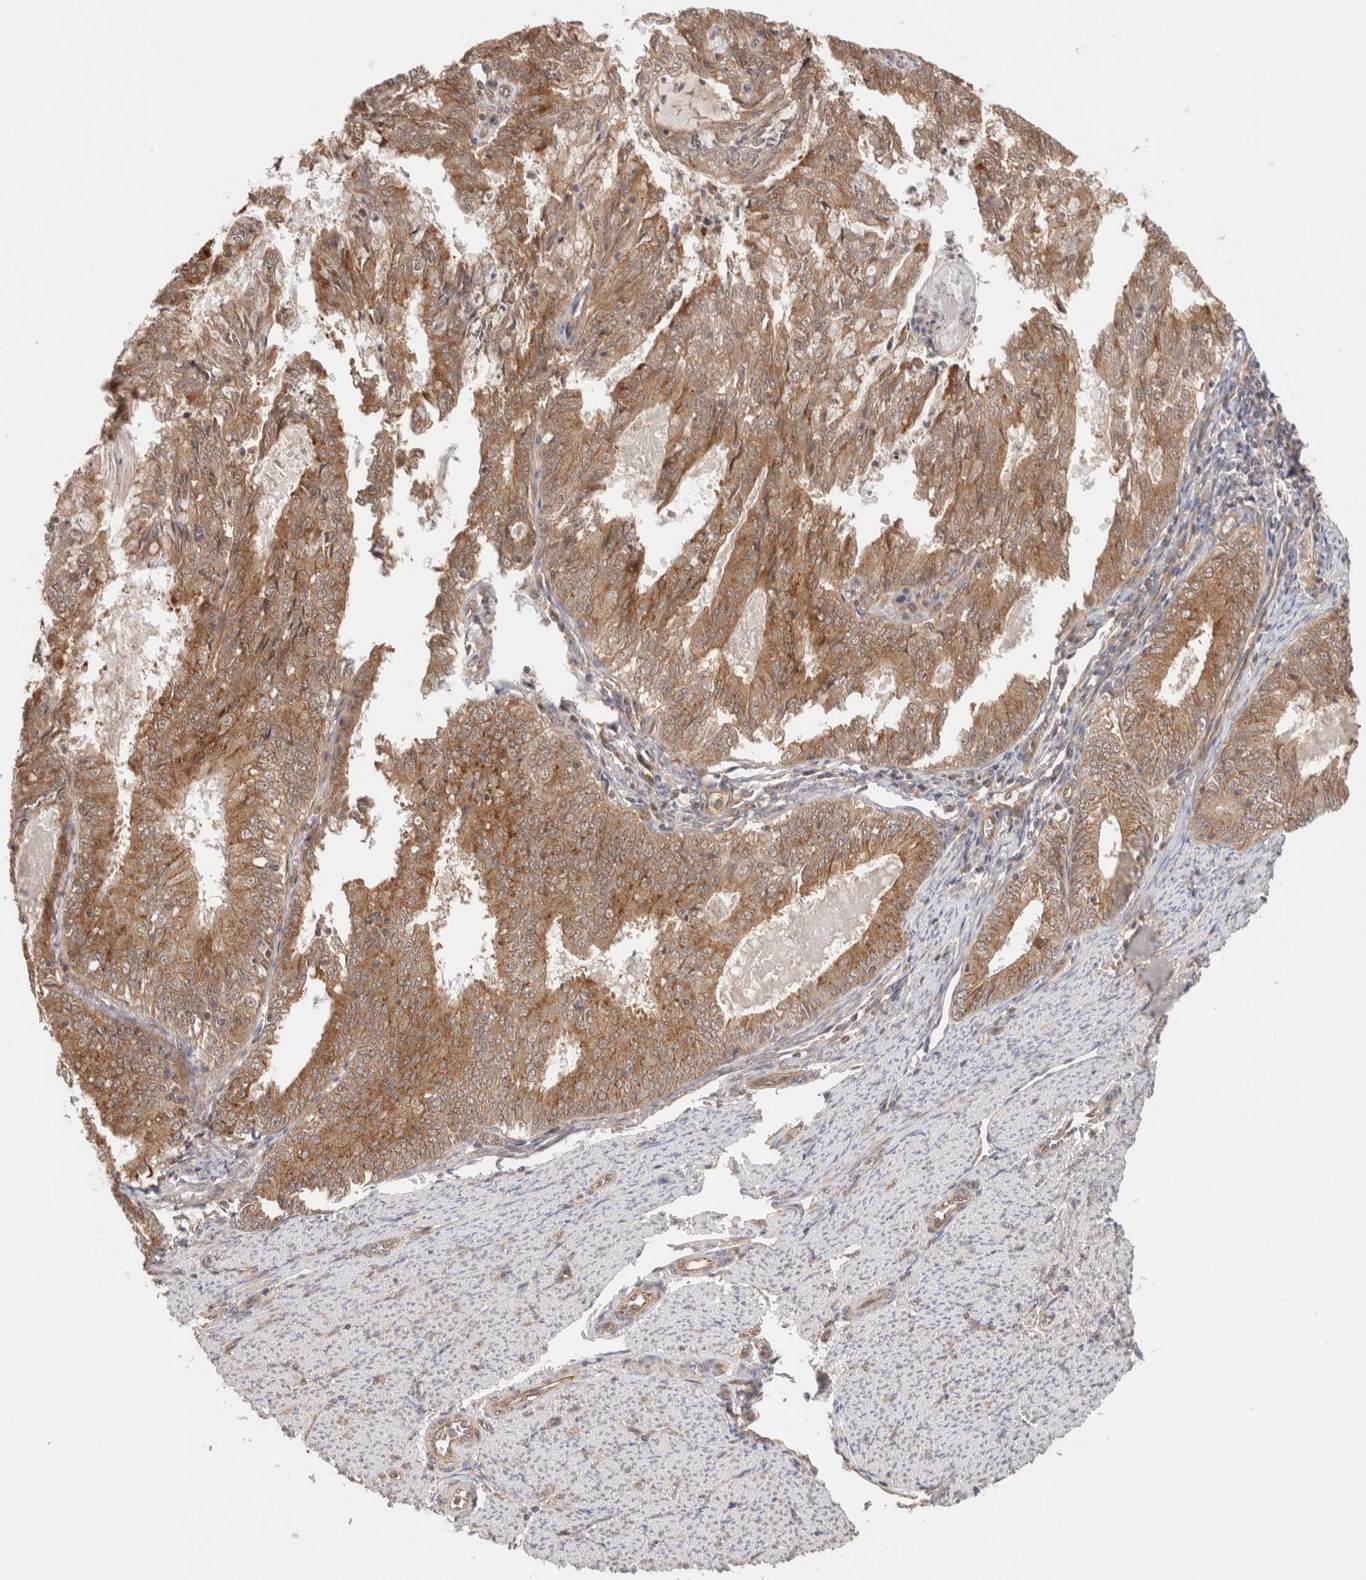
{"staining": {"intensity": "moderate", "quantity": ">75%", "location": "cytoplasmic/membranous"}, "tissue": "endometrial cancer", "cell_type": "Tumor cells", "image_type": "cancer", "snomed": [{"axis": "morphology", "description": "Adenocarcinoma, NOS"}, {"axis": "topography", "description": "Endometrium"}], "caption": "Endometrial adenocarcinoma was stained to show a protein in brown. There is medium levels of moderate cytoplasmic/membranous expression in approximately >75% of tumor cells.", "gene": "SIKE1", "patient": {"sex": "female", "age": 57}}